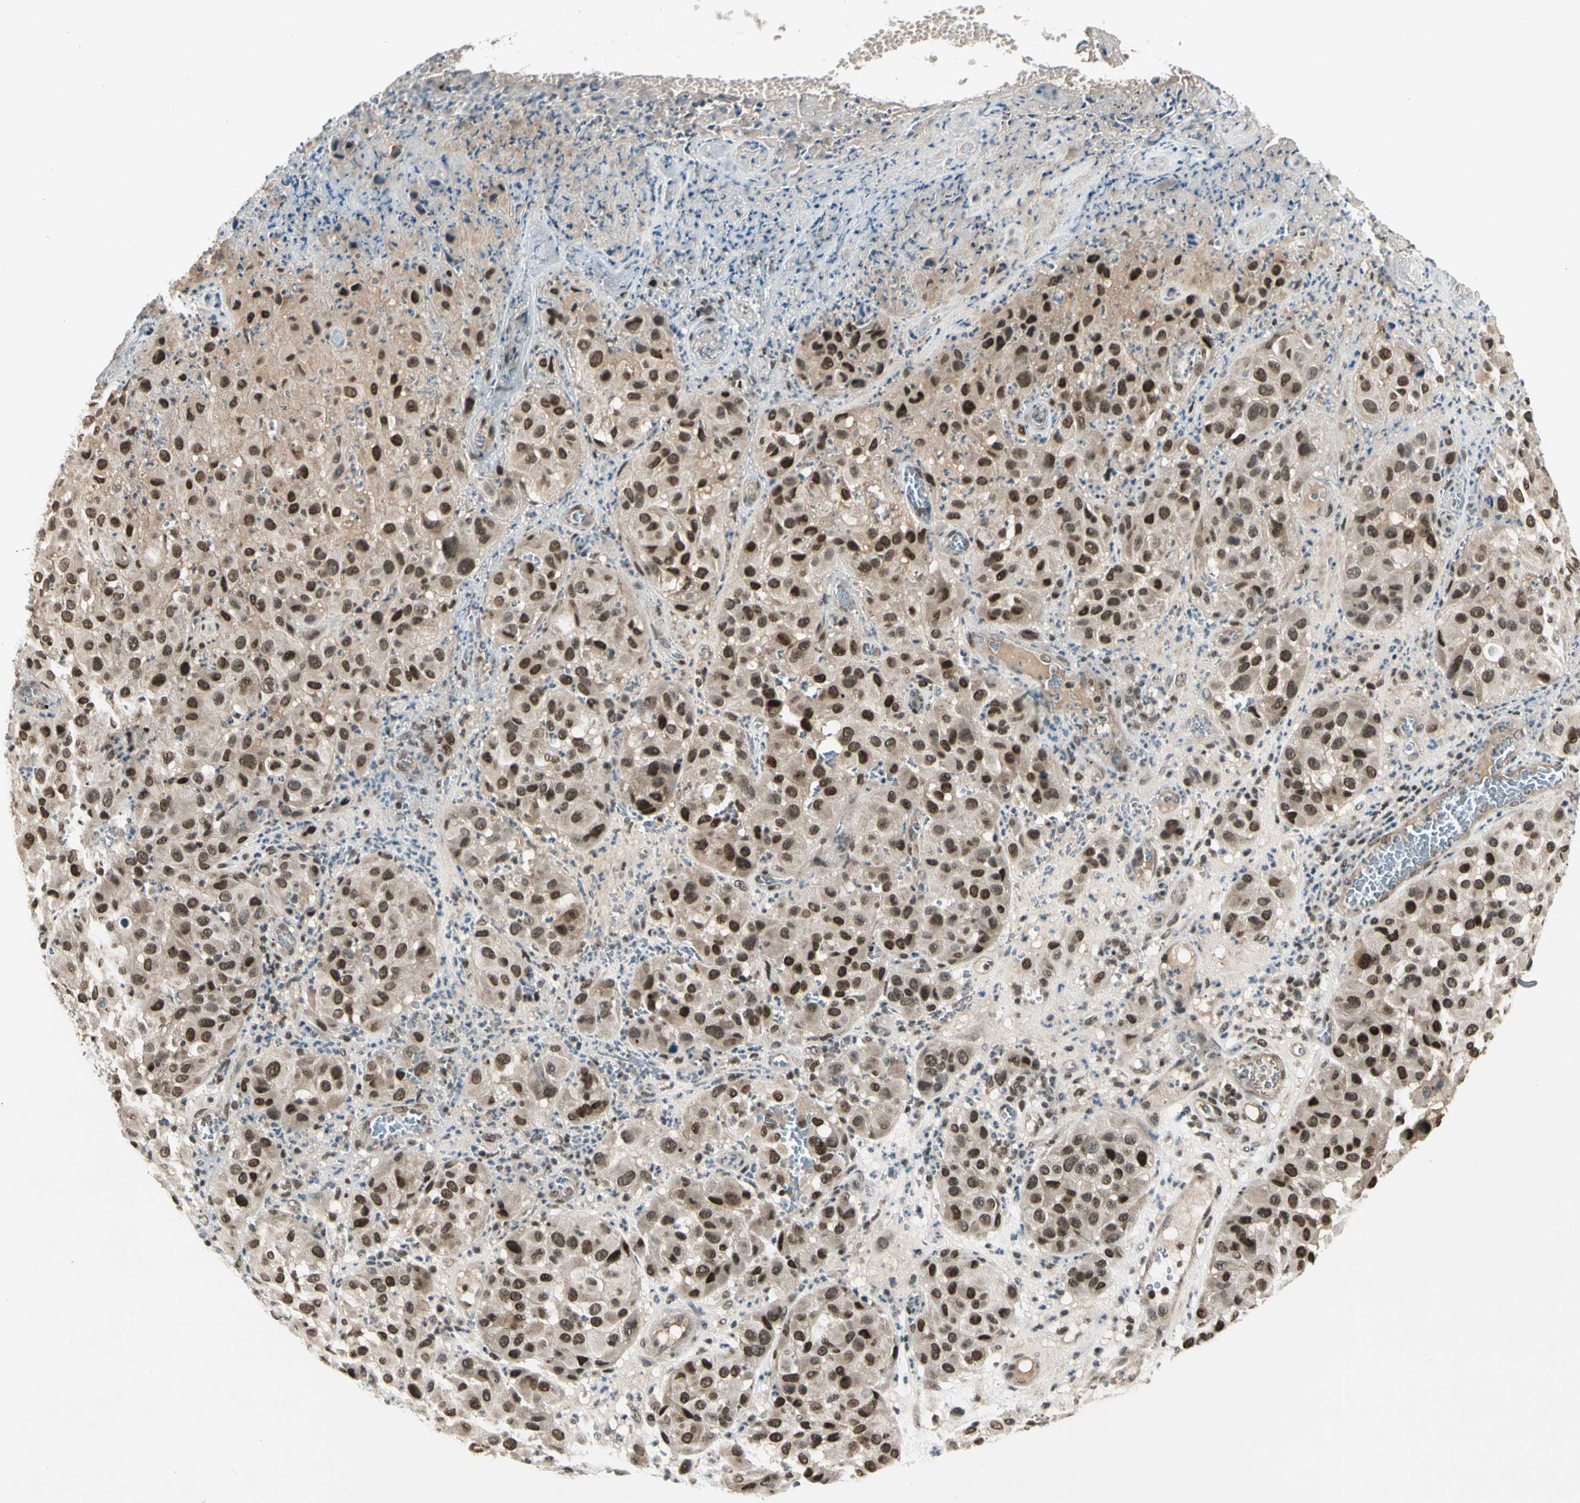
{"staining": {"intensity": "strong", "quantity": ">75%", "location": "nuclear"}, "tissue": "melanoma", "cell_type": "Tumor cells", "image_type": "cancer", "snomed": [{"axis": "morphology", "description": "Malignant melanoma, NOS"}, {"axis": "topography", "description": "Skin"}], "caption": "Immunohistochemical staining of human melanoma shows high levels of strong nuclear protein expression in about >75% of tumor cells.", "gene": "GTF3A", "patient": {"sex": "female", "age": 21}}